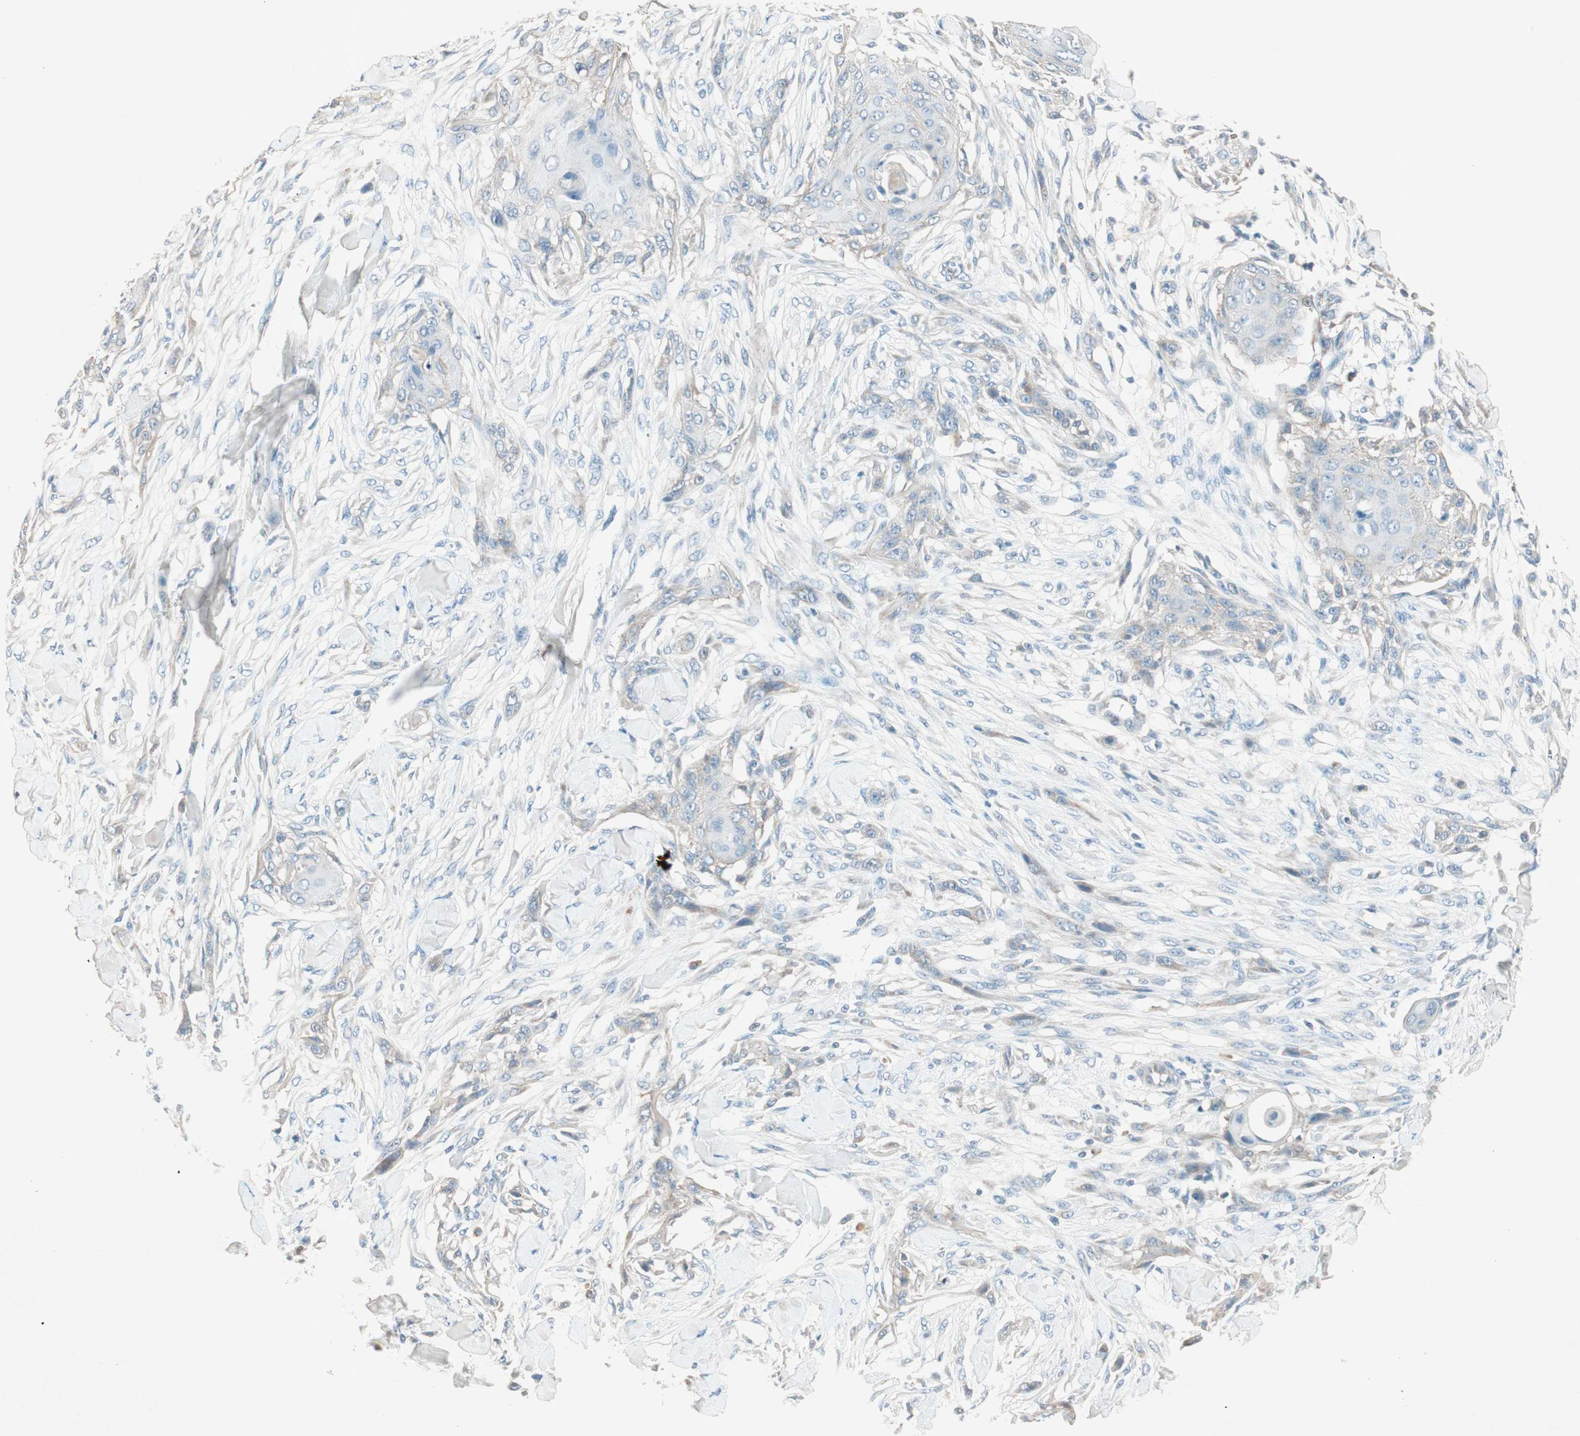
{"staining": {"intensity": "weak", "quantity": "<25%", "location": "cytoplasmic/membranous"}, "tissue": "skin cancer", "cell_type": "Tumor cells", "image_type": "cancer", "snomed": [{"axis": "morphology", "description": "Squamous cell carcinoma, NOS"}, {"axis": "topography", "description": "Skin"}], "caption": "This is an immunohistochemistry (IHC) micrograph of skin cancer (squamous cell carcinoma). There is no positivity in tumor cells.", "gene": "NKAIN1", "patient": {"sex": "female", "age": 59}}